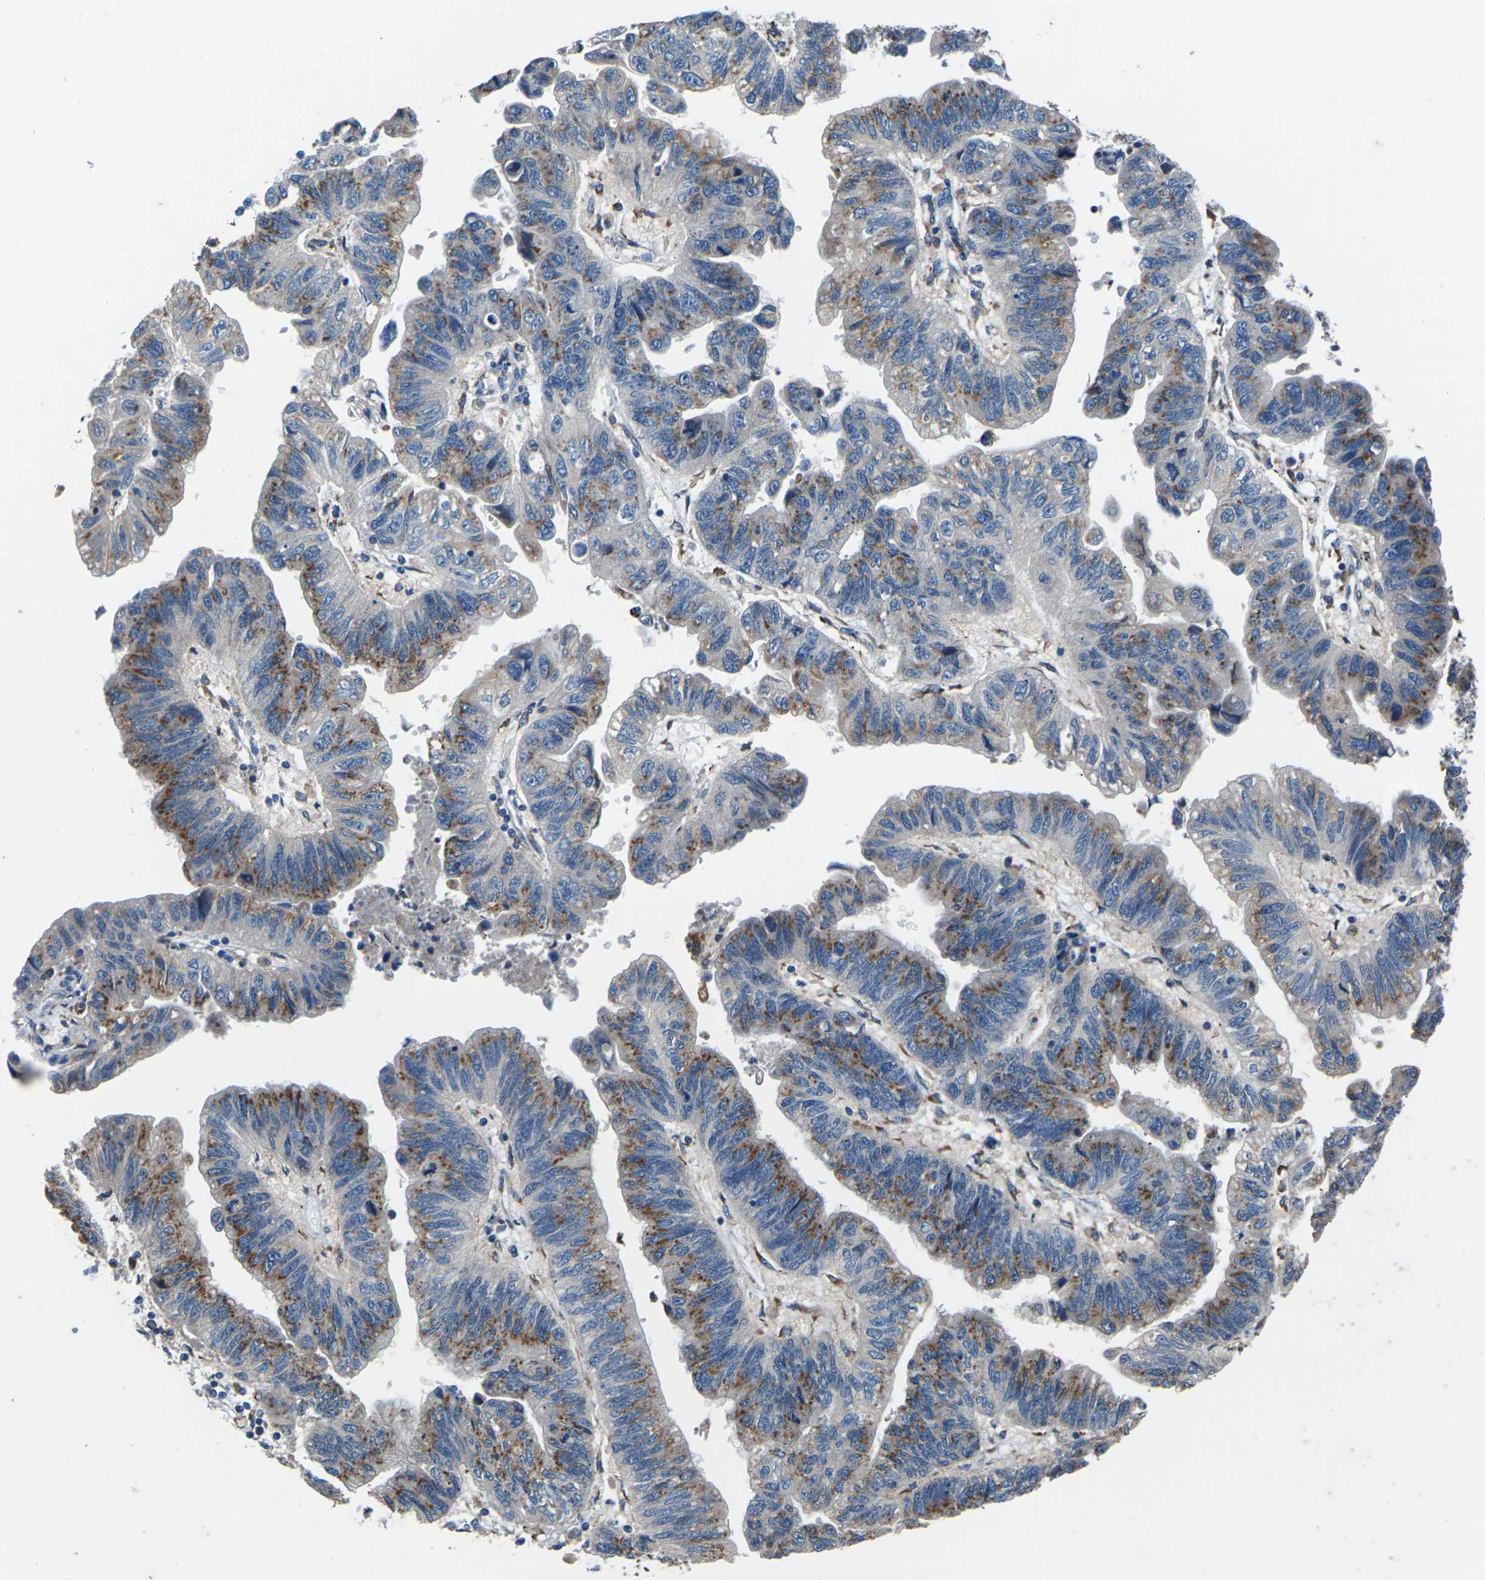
{"staining": {"intensity": "moderate", "quantity": ">75%", "location": "cytoplasmic/membranous"}, "tissue": "stomach cancer", "cell_type": "Tumor cells", "image_type": "cancer", "snomed": [{"axis": "morphology", "description": "Adenocarcinoma, NOS"}, {"axis": "topography", "description": "Stomach"}], "caption": "Immunohistochemistry (IHC) image of neoplastic tissue: stomach adenocarcinoma stained using IHC displays medium levels of moderate protein expression localized specifically in the cytoplasmic/membranous of tumor cells, appearing as a cytoplasmic/membranous brown color.", "gene": "GABRP", "patient": {"sex": "male", "age": 59}}